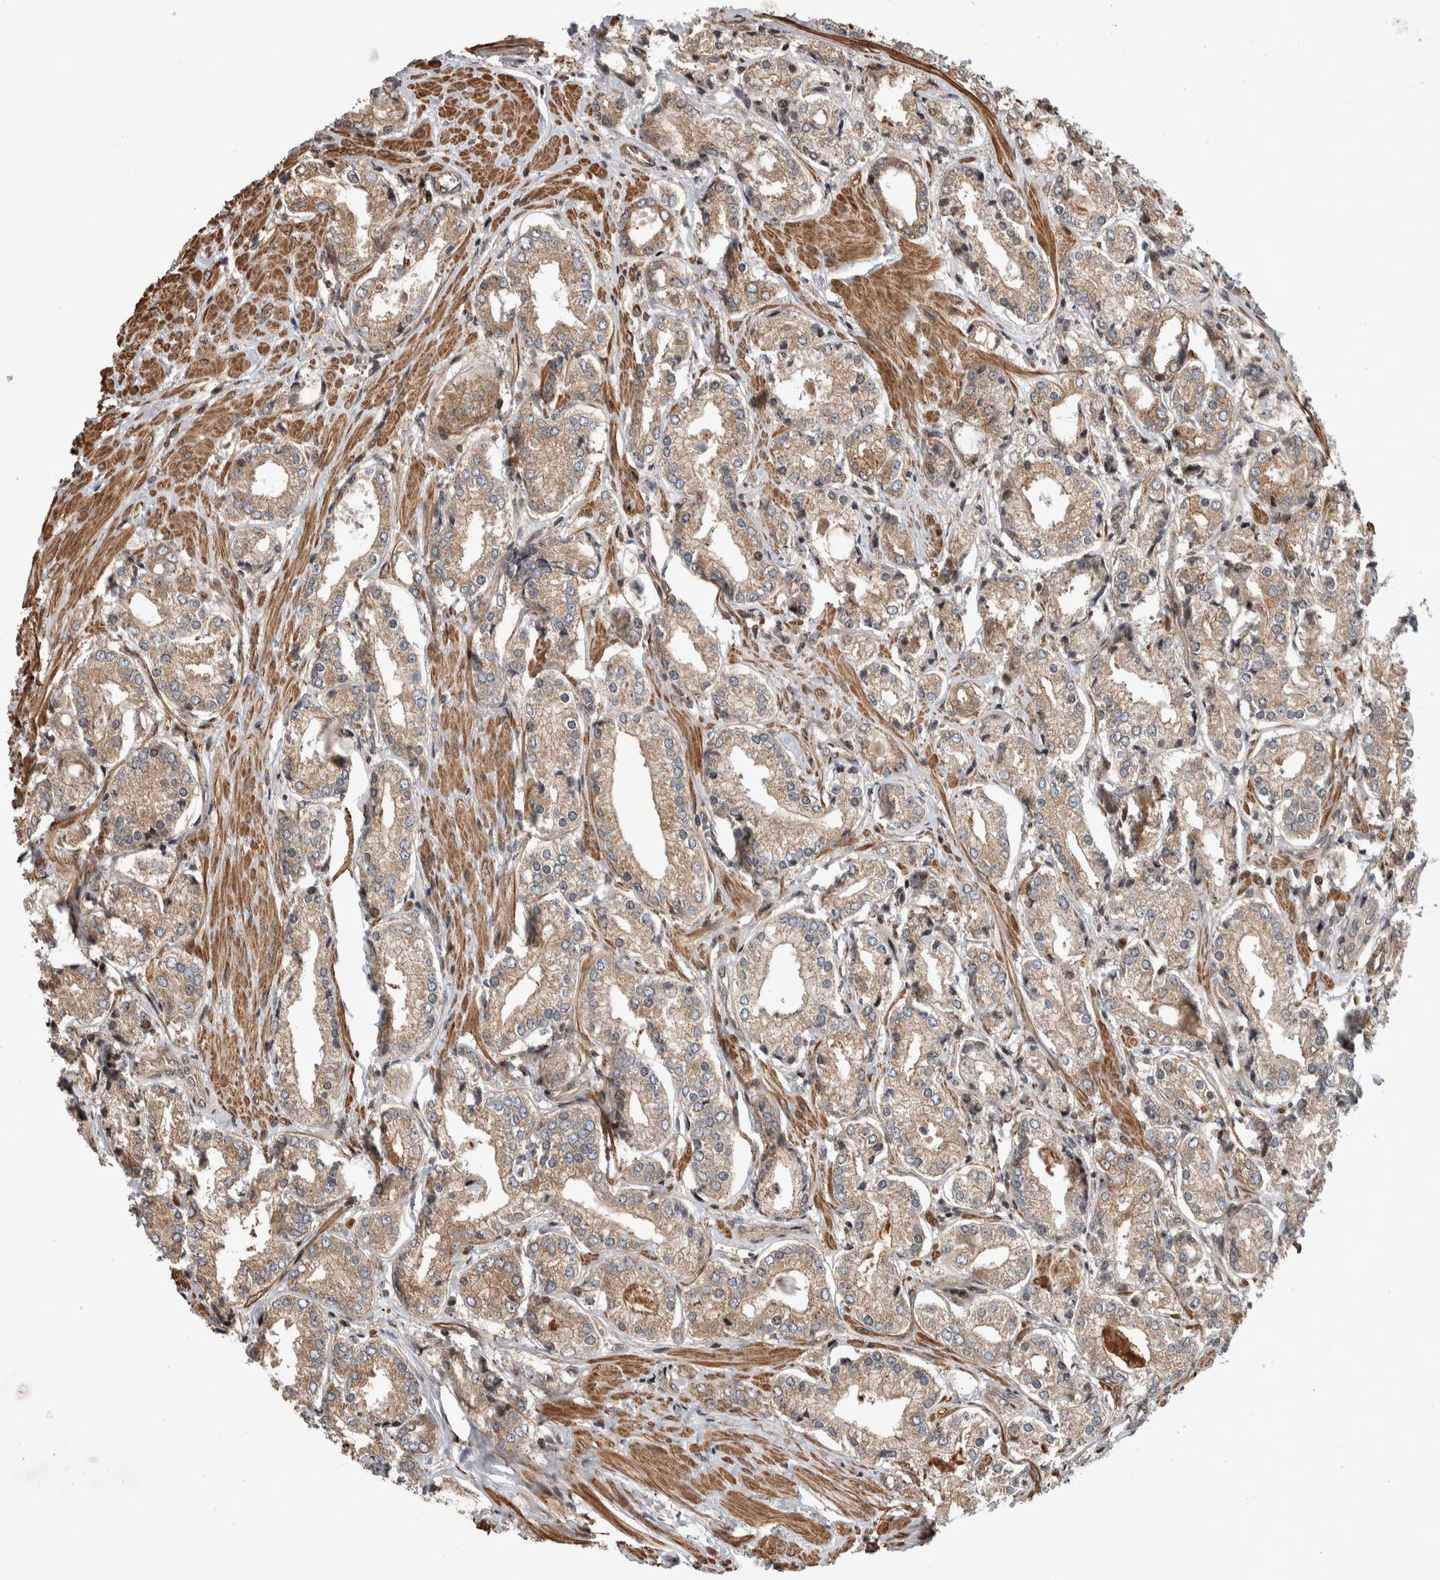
{"staining": {"intensity": "moderate", "quantity": ">75%", "location": "cytoplasmic/membranous"}, "tissue": "prostate cancer", "cell_type": "Tumor cells", "image_type": "cancer", "snomed": [{"axis": "morphology", "description": "Adenocarcinoma, Low grade"}, {"axis": "topography", "description": "Prostate"}], "caption": "Prostate cancer (low-grade adenocarcinoma) was stained to show a protein in brown. There is medium levels of moderate cytoplasmic/membranous positivity in about >75% of tumor cells. (Brightfield microscopy of DAB IHC at high magnification).", "gene": "ARFGEF1", "patient": {"sex": "male", "age": 62}}